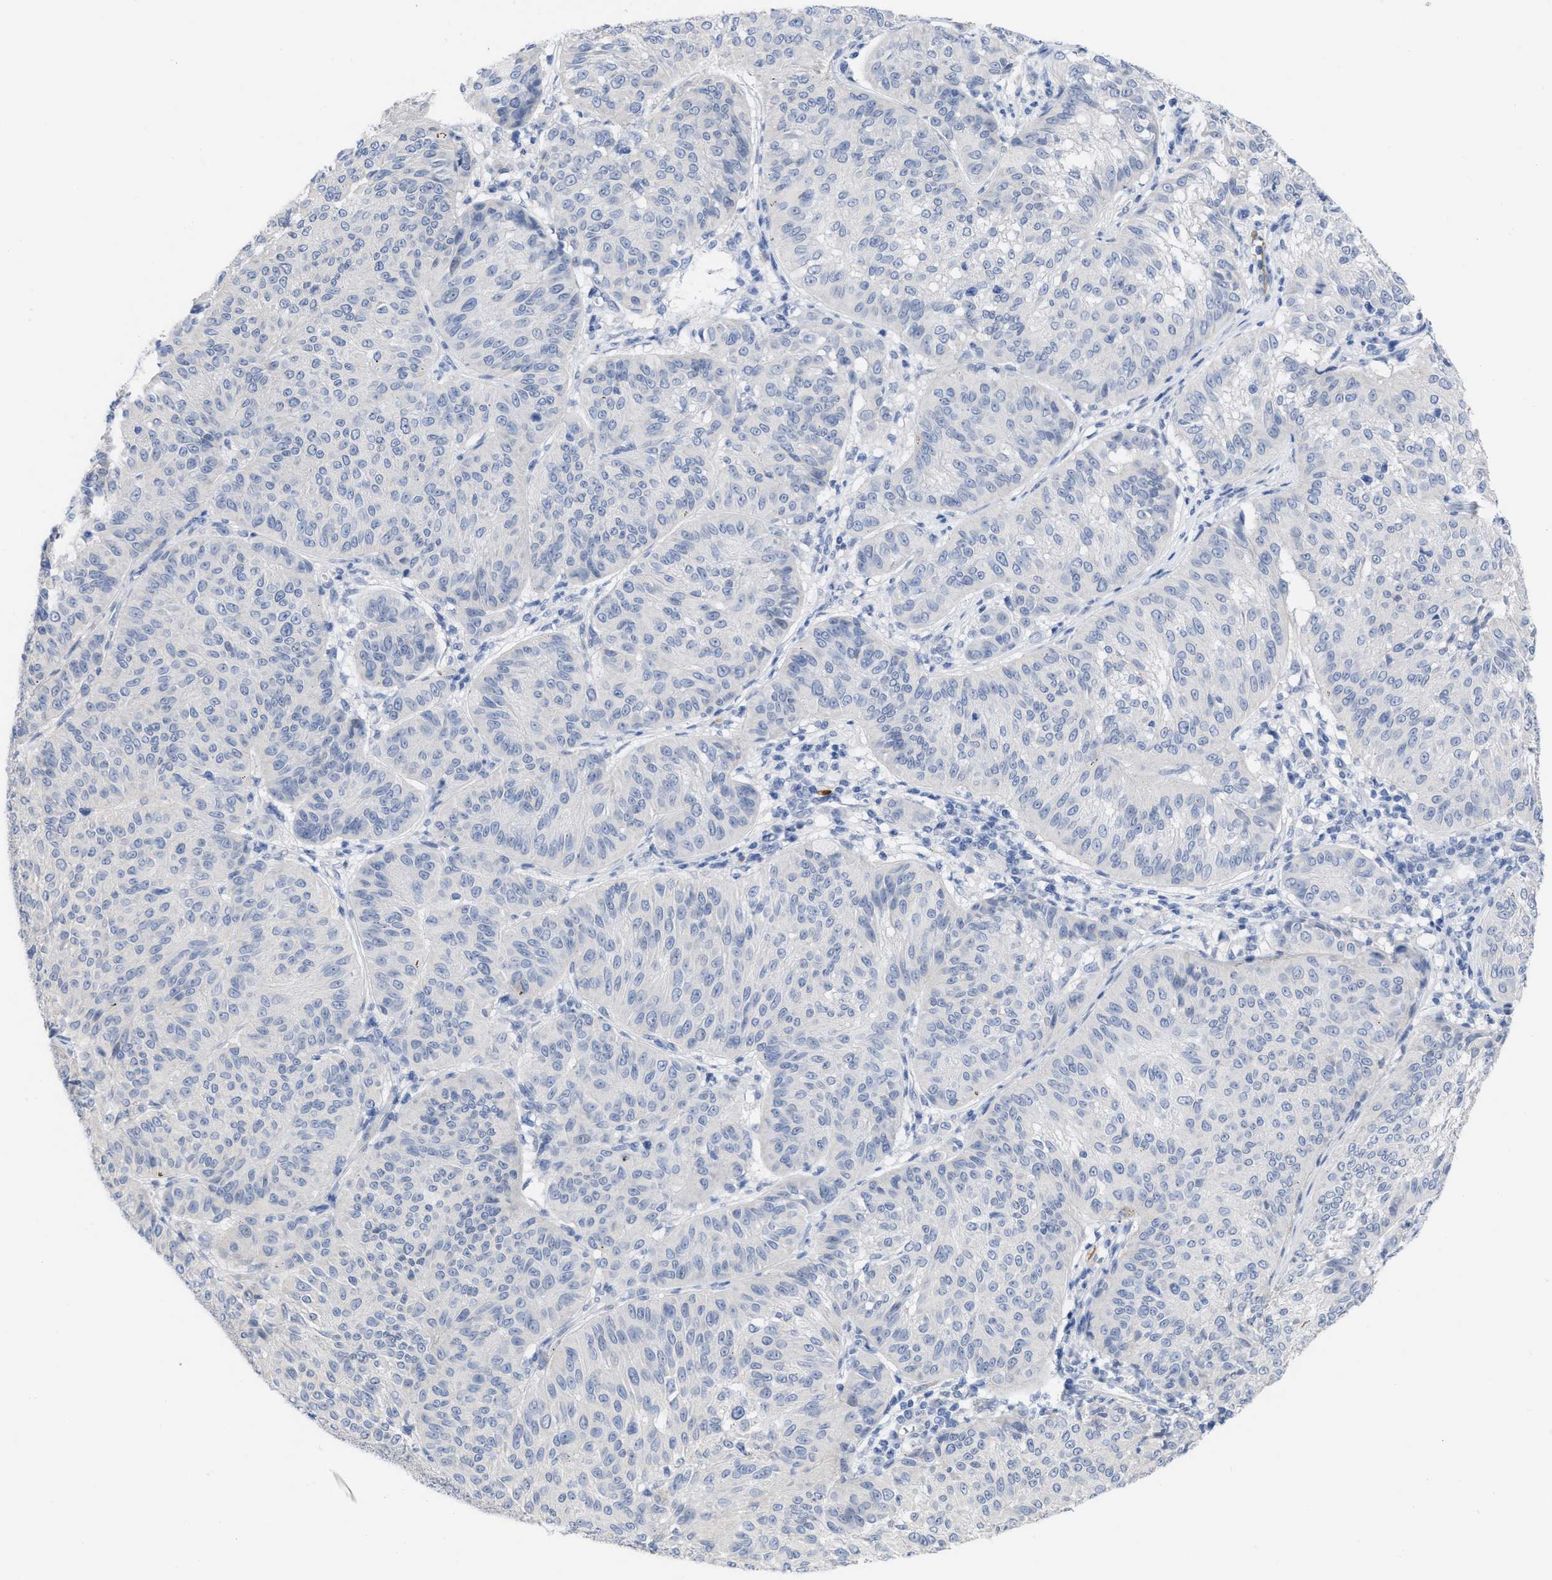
{"staining": {"intensity": "negative", "quantity": "none", "location": "none"}, "tissue": "melanoma", "cell_type": "Tumor cells", "image_type": "cancer", "snomed": [{"axis": "morphology", "description": "Malignant melanoma, NOS"}, {"axis": "topography", "description": "Skin"}], "caption": "Immunohistochemistry micrograph of neoplastic tissue: human malignant melanoma stained with DAB displays no significant protein staining in tumor cells. (Stains: DAB (3,3'-diaminobenzidine) IHC with hematoxylin counter stain, Microscopy: brightfield microscopy at high magnification).", "gene": "ACKR1", "patient": {"sex": "female", "age": 72}}